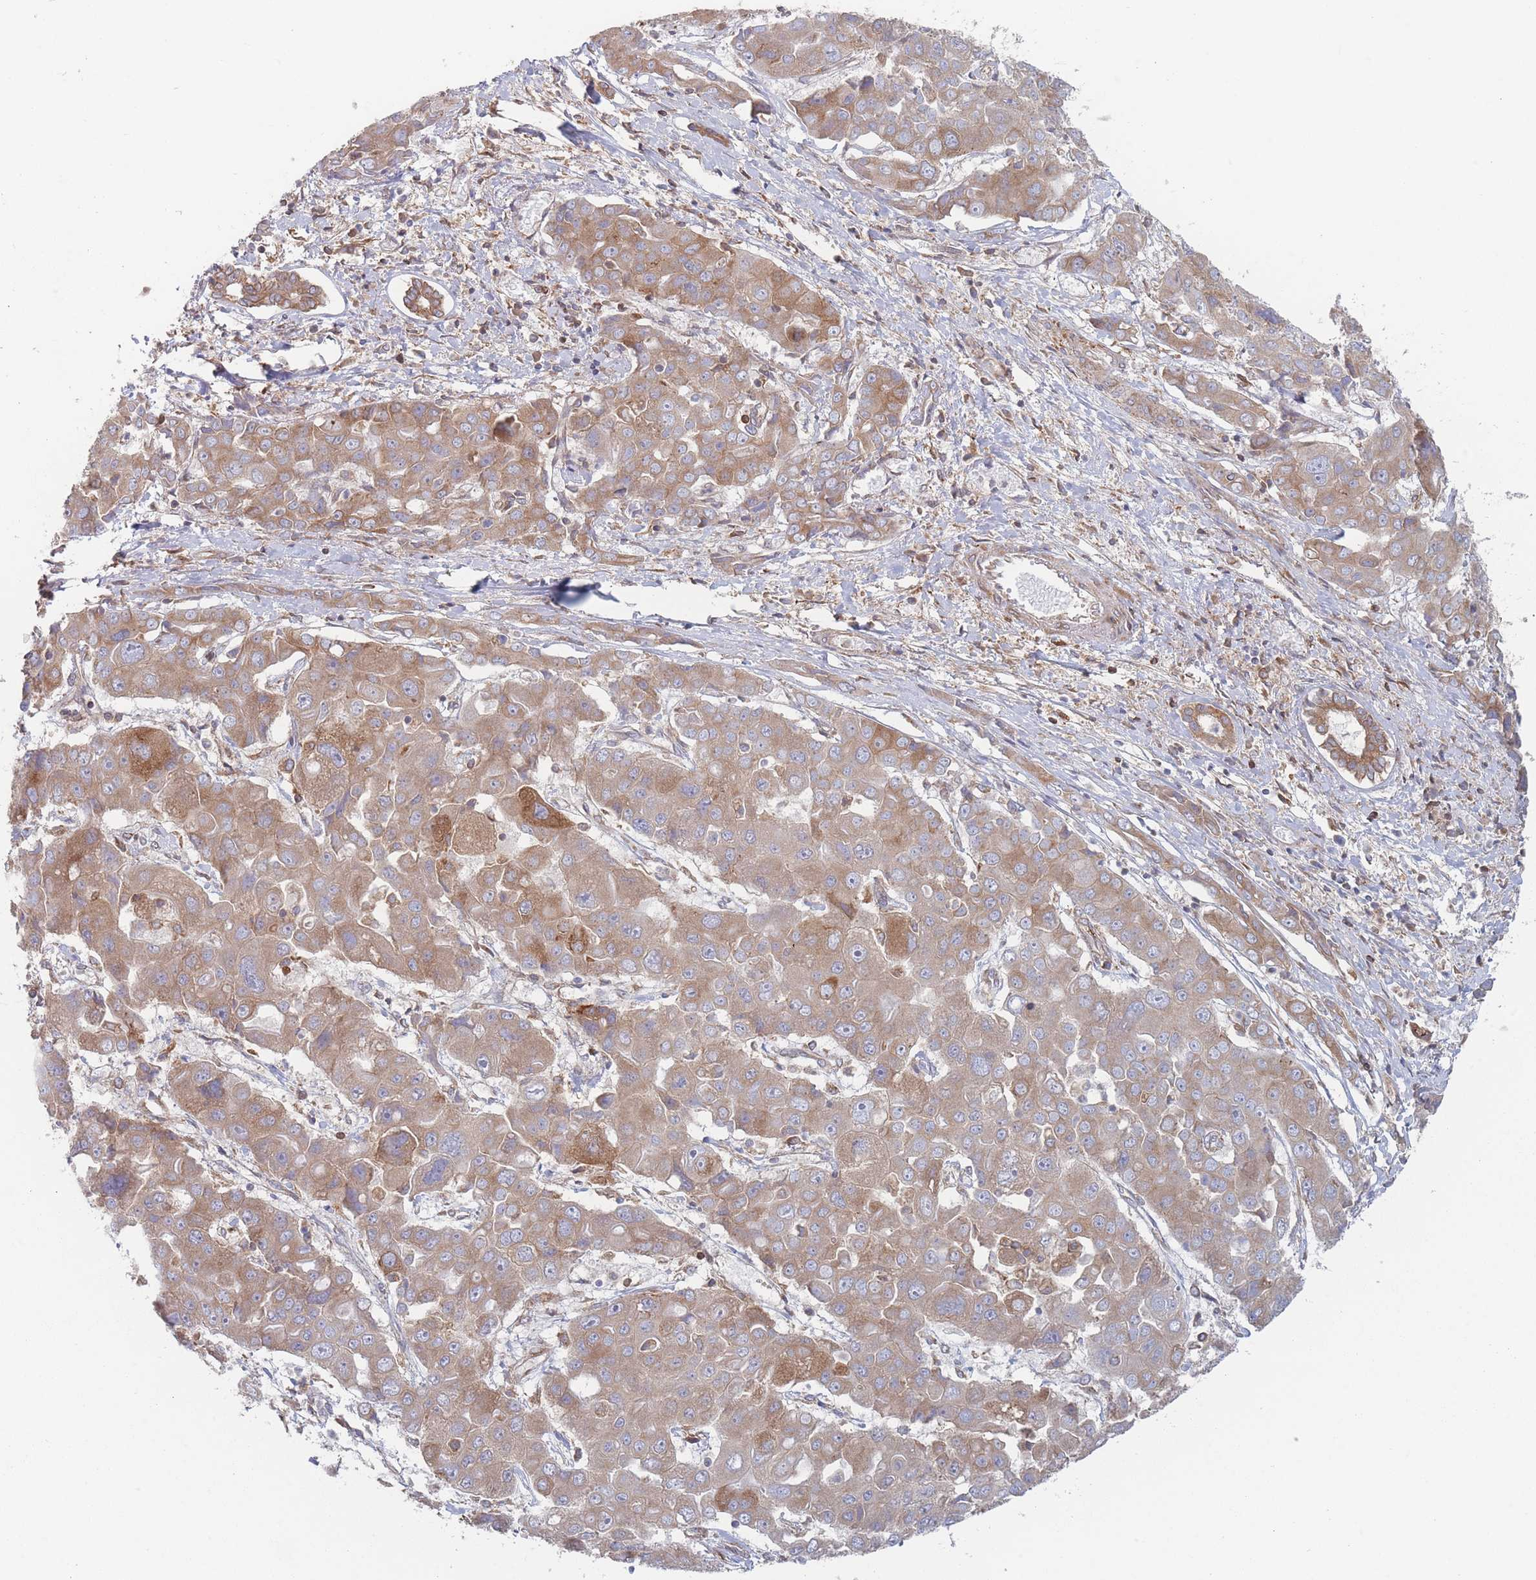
{"staining": {"intensity": "moderate", "quantity": ">75%", "location": "cytoplasmic/membranous"}, "tissue": "liver cancer", "cell_type": "Tumor cells", "image_type": "cancer", "snomed": [{"axis": "morphology", "description": "Cholangiocarcinoma"}, {"axis": "topography", "description": "Liver"}], "caption": "Brown immunohistochemical staining in human liver cancer shows moderate cytoplasmic/membranous expression in about >75% of tumor cells.", "gene": "KDSR", "patient": {"sex": "male", "age": 67}}